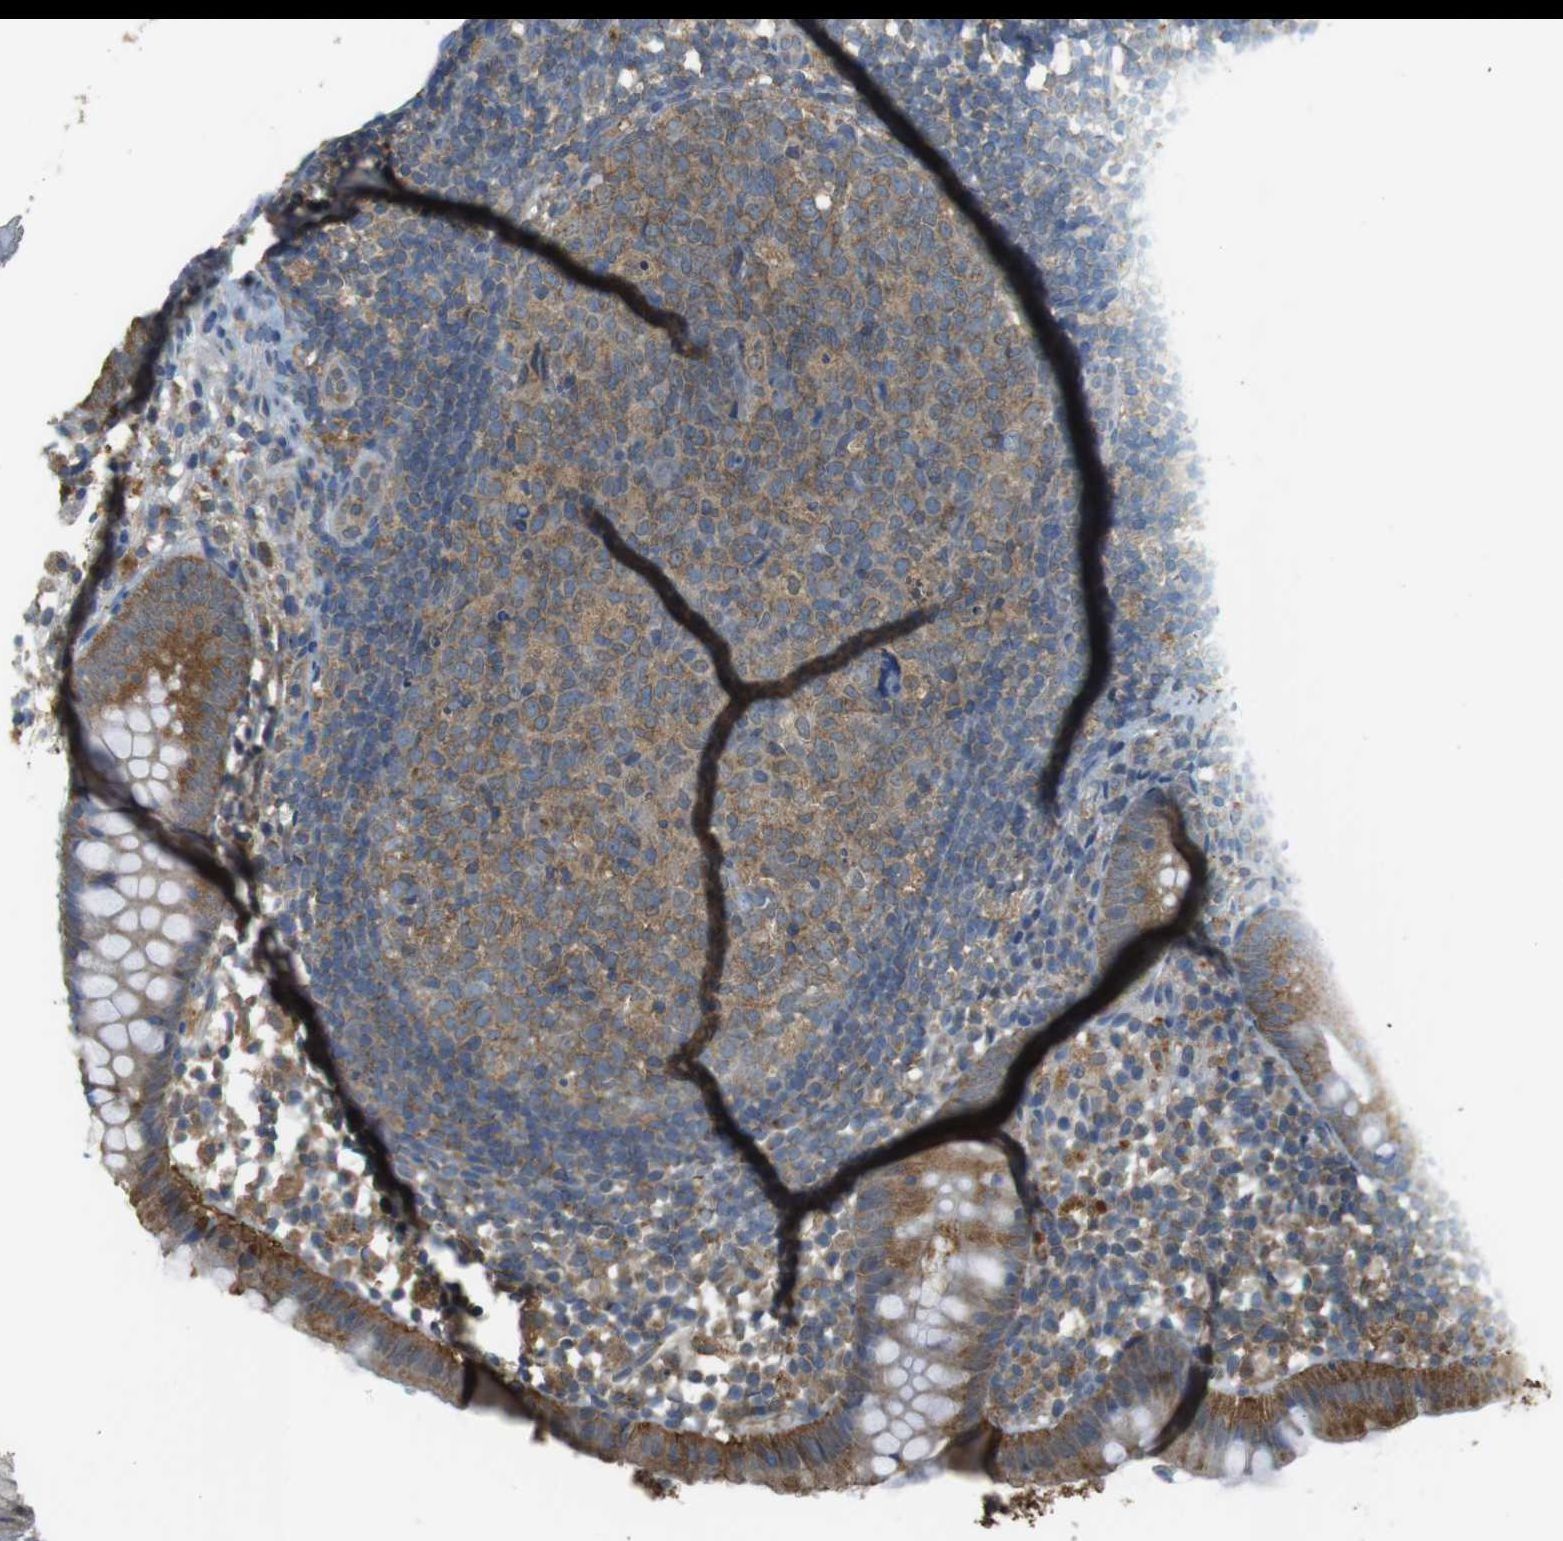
{"staining": {"intensity": "moderate", "quantity": ">75%", "location": "cytoplasmic/membranous"}, "tissue": "appendix", "cell_type": "Glandular cells", "image_type": "normal", "snomed": [{"axis": "morphology", "description": "Normal tissue, NOS"}, {"axis": "topography", "description": "Appendix"}], "caption": "About >75% of glandular cells in benign appendix show moderate cytoplasmic/membranous protein positivity as visualized by brown immunohistochemical staining.", "gene": "BRI3BP", "patient": {"sex": "female", "age": 20}}